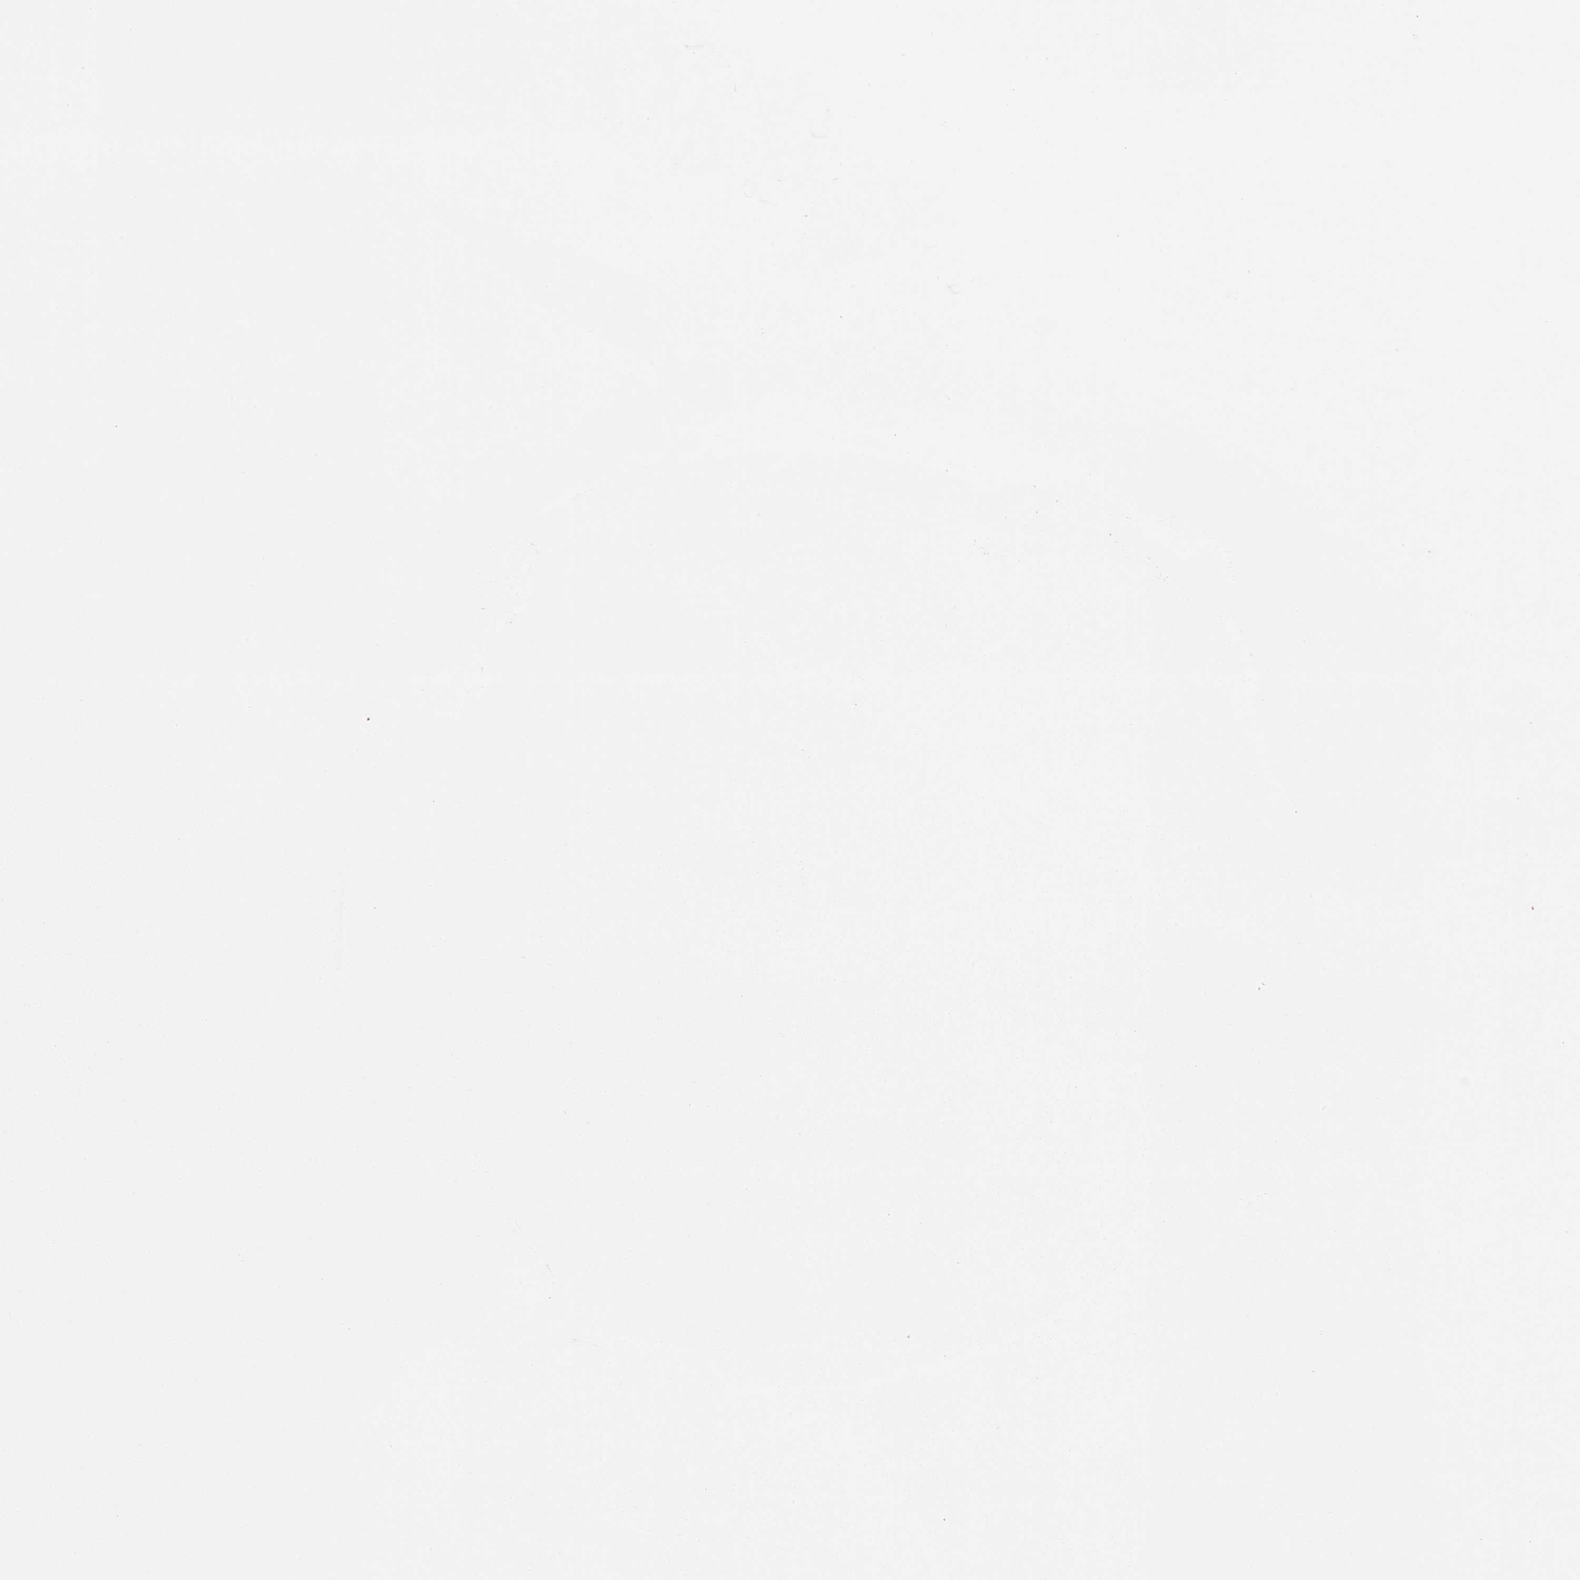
{"staining": {"intensity": "strong", "quantity": ">75%", "location": "nuclear"}, "tissue": "cervical cancer", "cell_type": "Tumor cells", "image_type": "cancer", "snomed": [{"axis": "morphology", "description": "Squamous cell carcinoma, NOS"}, {"axis": "topography", "description": "Cervix"}], "caption": "Tumor cells display high levels of strong nuclear positivity in approximately >75% of cells in human cervical squamous cell carcinoma.", "gene": "SOX9", "patient": {"sex": "female", "age": 38}}